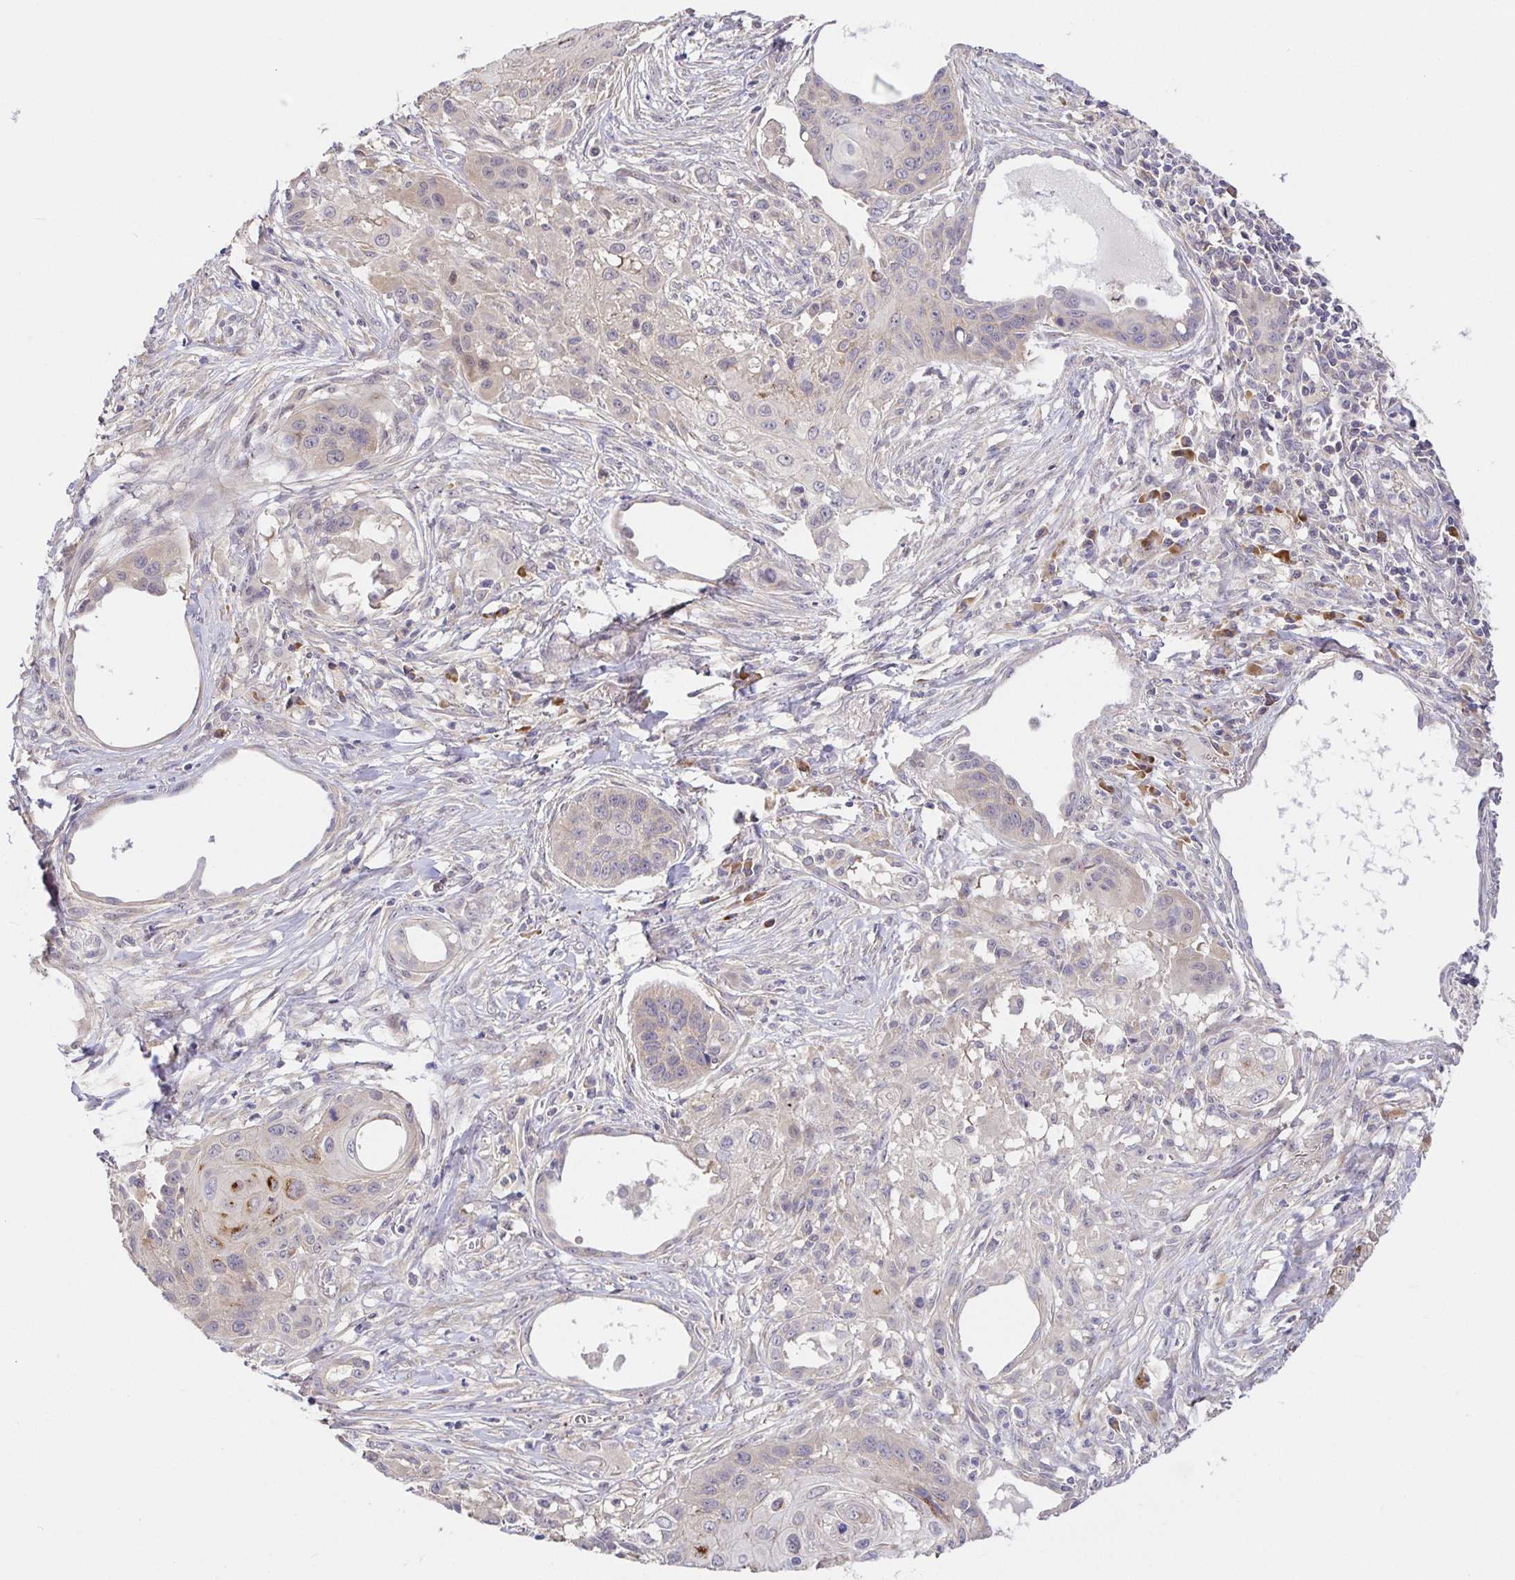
{"staining": {"intensity": "moderate", "quantity": "<25%", "location": "cytoplasmic/membranous"}, "tissue": "lung cancer", "cell_type": "Tumor cells", "image_type": "cancer", "snomed": [{"axis": "morphology", "description": "Squamous cell carcinoma, NOS"}, {"axis": "topography", "description": "Lung"}], "caption": "Brown immunohistochemical staining in lung squamous cell carcinoma shows moderate cytoplasmic/membranous expression in approximately <25% of tumor cells. The protein is stained brown, and the nuclei are stained in blue (DAB (3,3'-diaminobenzidine) IHC with brightfield microscopy, high magnification).", "gene": "ZDHHC11", "patient": {"sex": "male", "age": 71}}